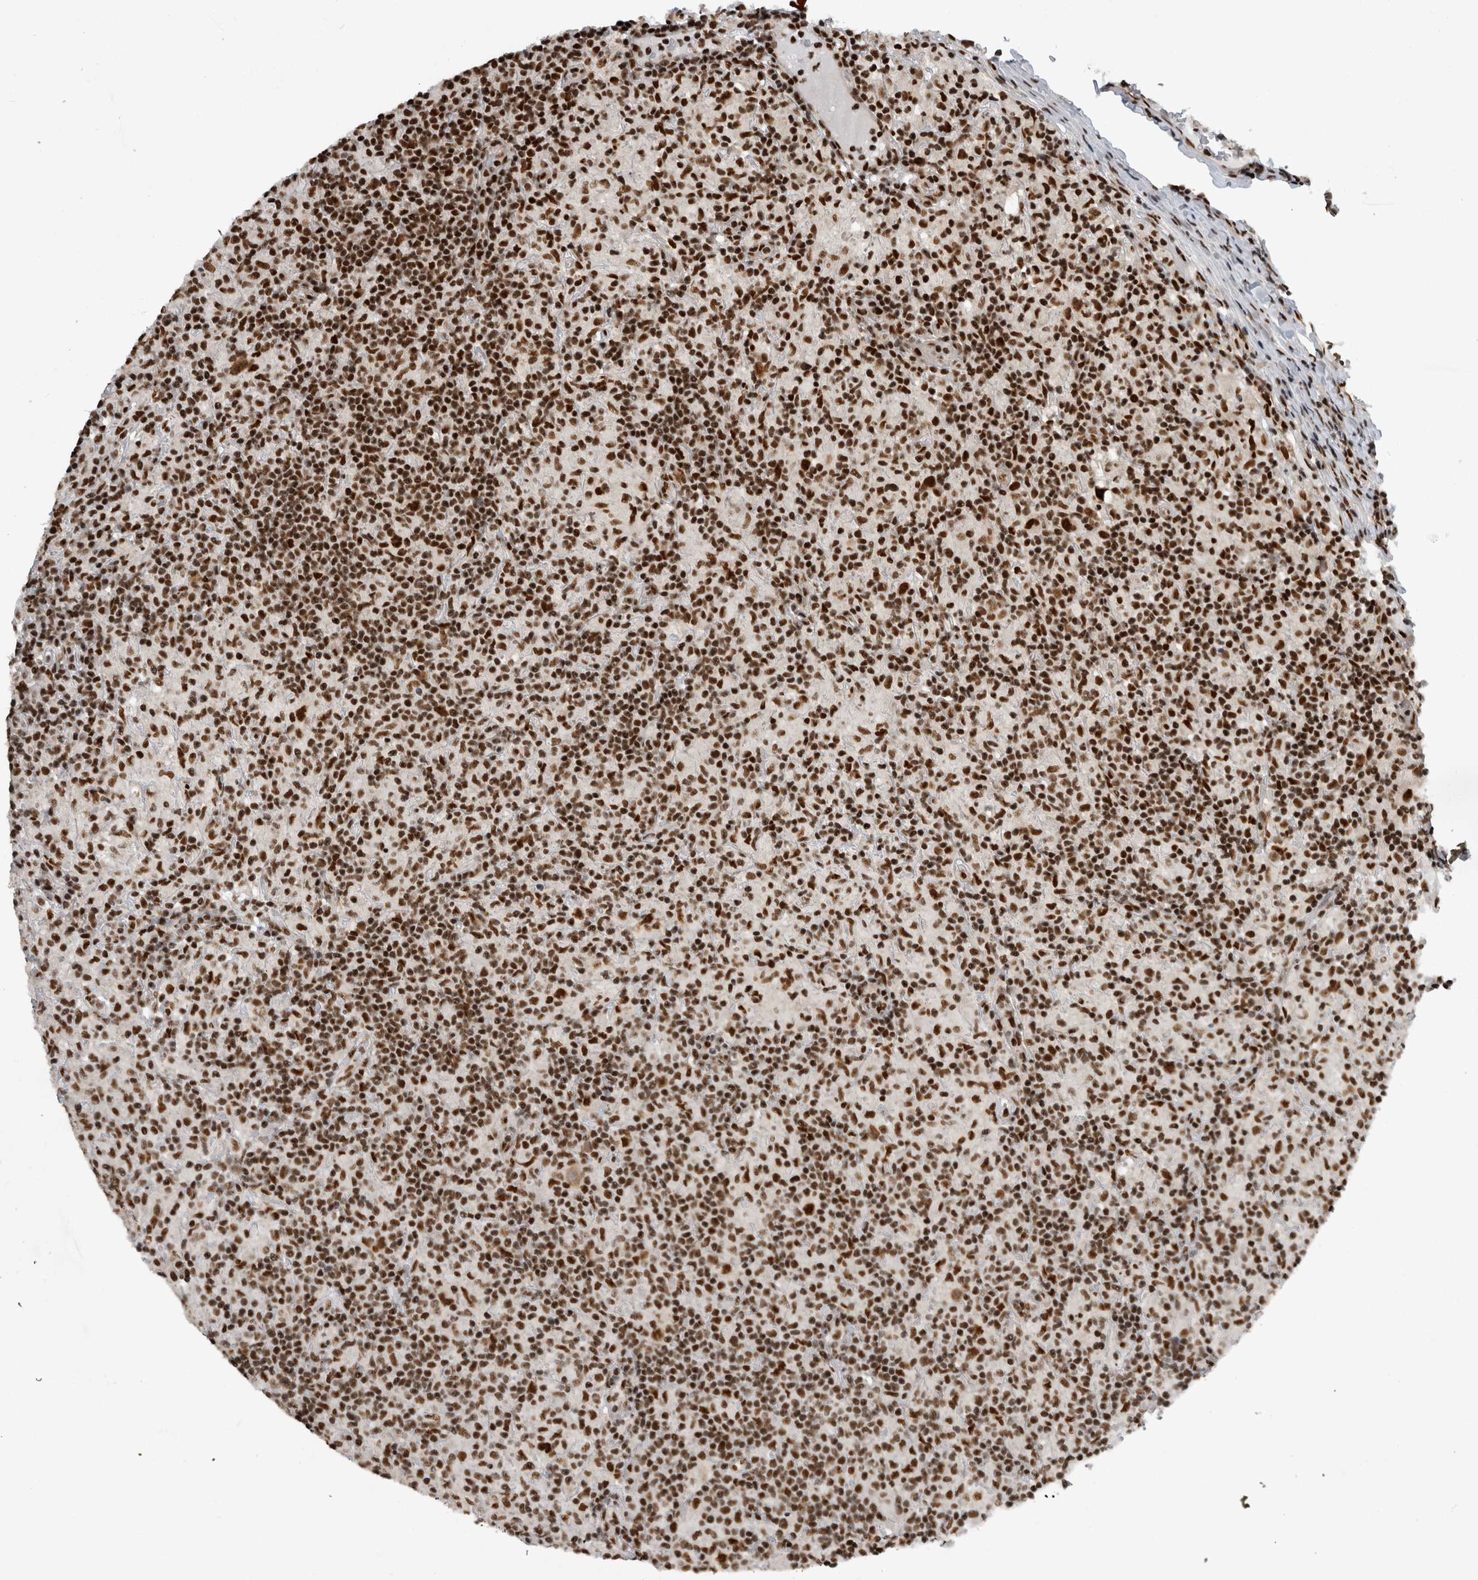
{"staining": {"intensity": "strong", "quantity": ">75%", "location": "nuclear"}, "tissue": "lymphoma", "cell_type": "Tumor cells", "image_type": "cancer", "snomed": [{"axis": "morphology", "description": "Hodgkin's disease, NOS"}, {"axis": "topography", "description": "Lymph node"}], "caption": "Hodgkin's disease stained with a protein marker demonstrates strong staining in tumor cells.", "gene": "ZSCAN2", "patient": {"sex": "male", "age": 70}}